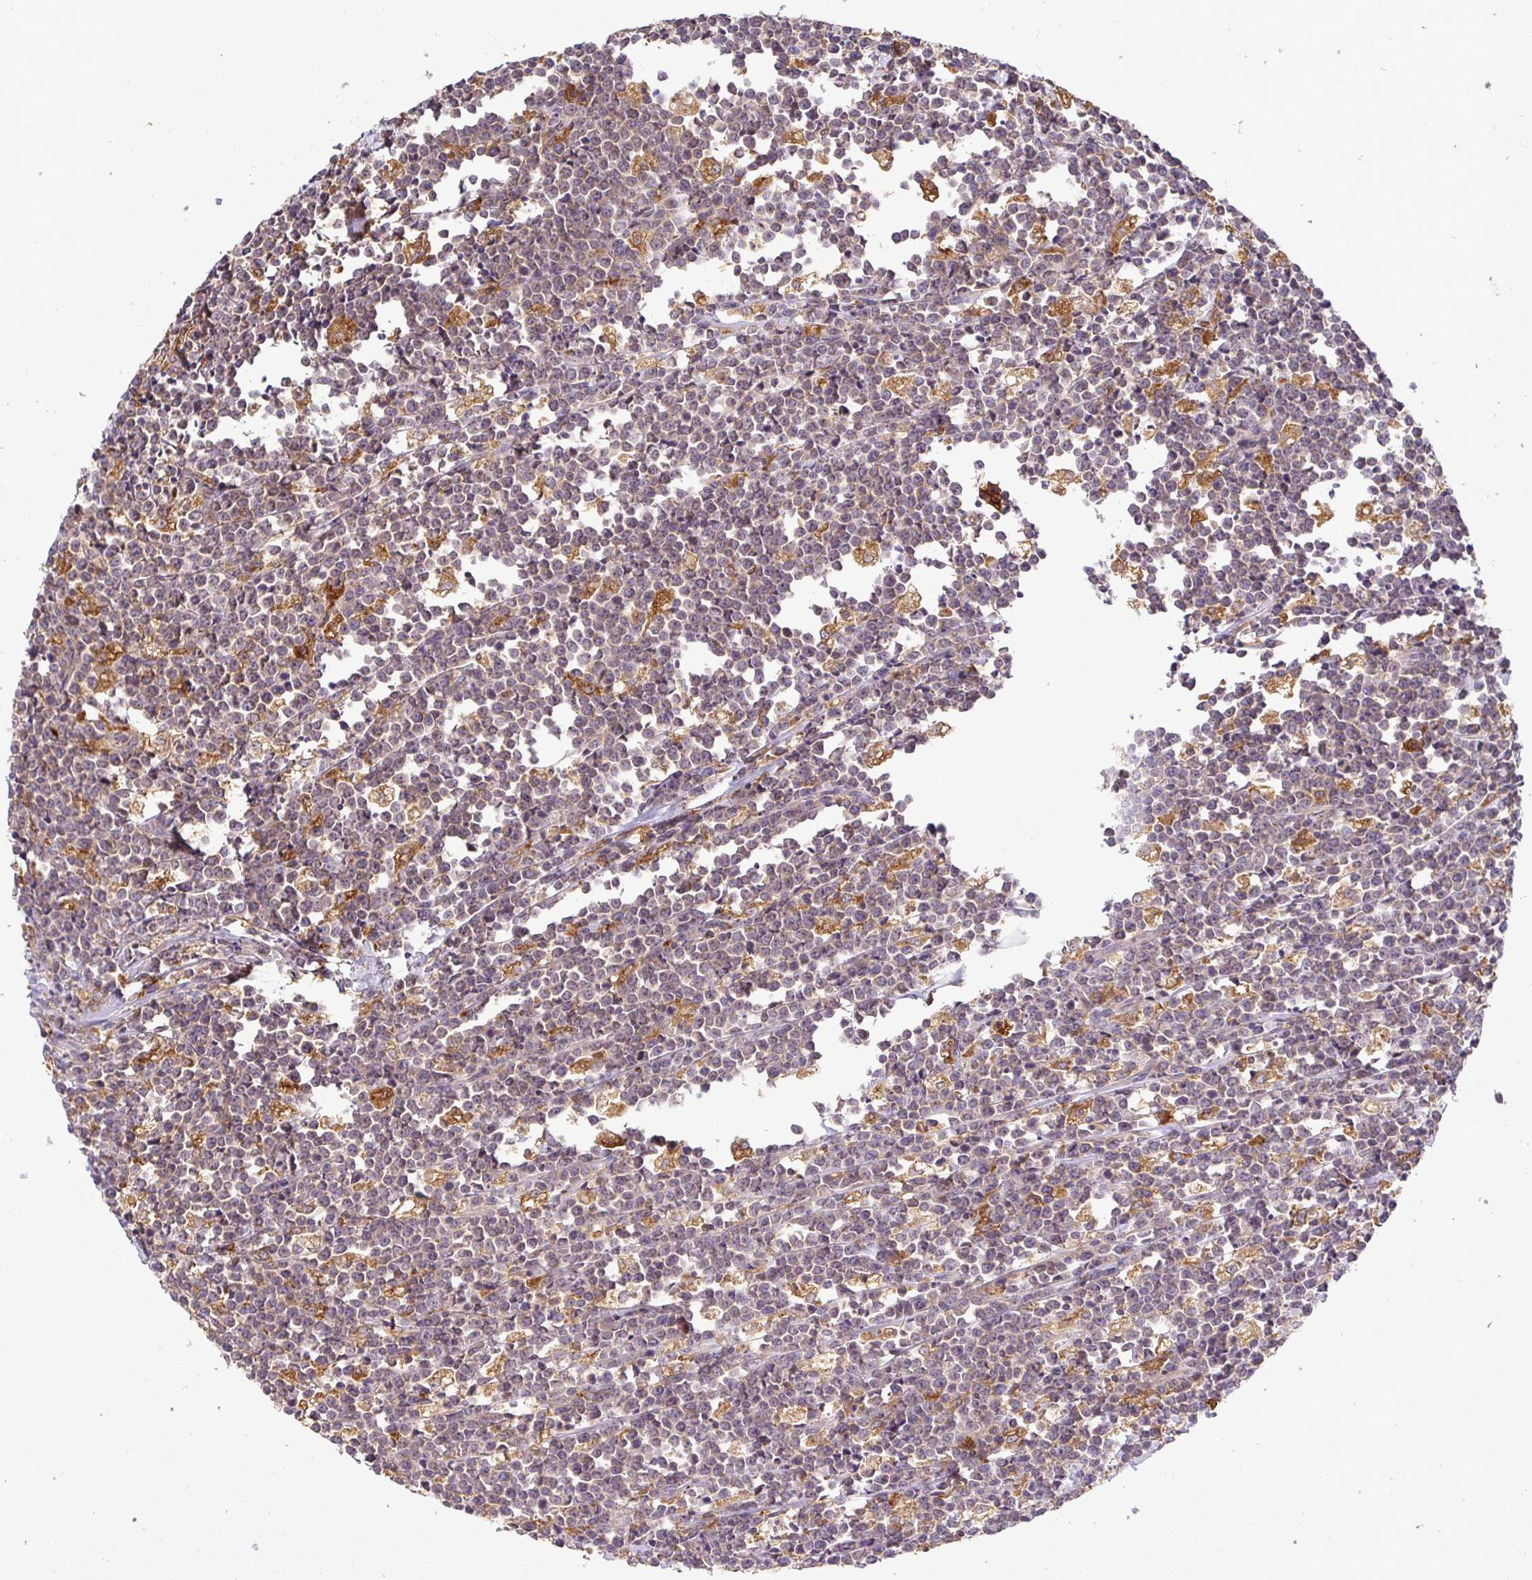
{"staining": {"intensity": "negative", "quantity": "none", "location": "none"}, "tissue": "lymphoma", "cell_type": "Tumor cells", "image_type": "cancer", "snomed": [{"axis": "morphology", "description": "Malignant lymphoma, non-Hodgkin's type, High grade"}, {"axis": "topography", "description": "Small intestine"}], "caption": "Immunohistochemistry (IHC) image of neoplastic tissue: human malignant lymphoma, non-Hodgkin's type (high-grade) stained with DAB (3,3'-diaminobenzidine) reveals no significant protein expression in tumor cells.", "gene": "ATP6V1F", "patient": {"sex": "female", "age": 56}}